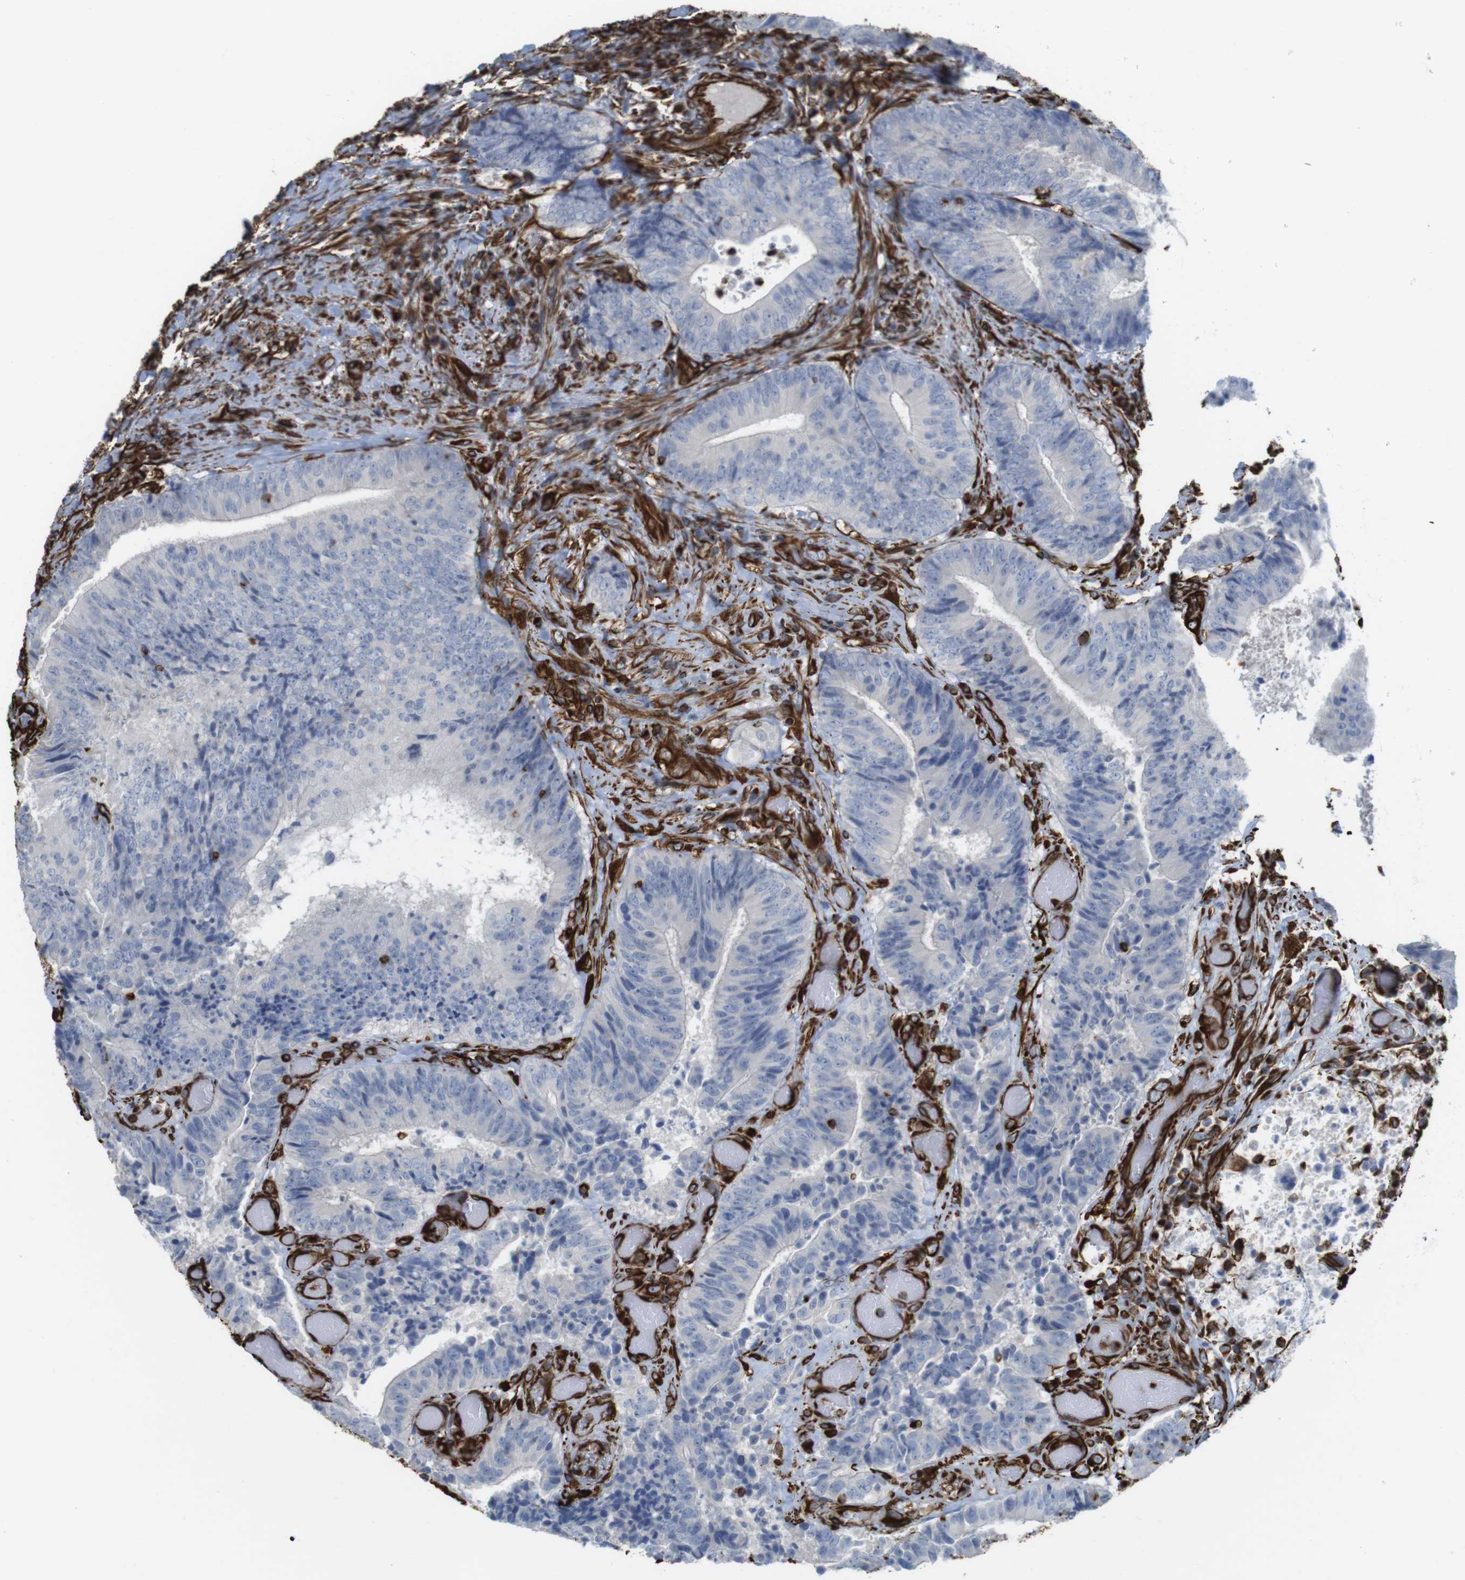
{"staining": {"intensity": "negative", "quantity": "none", "location": "none"}, "tissue": "colorectal cancer", "cell_type": "Tumor cells", "image_type": "cancer", "snomed": [{"axis": "morphology", "description": "Adenocarcinoma, NOS"}, {"axis": "topography", "description": "Rectum"}], "caption": "Human colorectal adenocarcinoma stained for a protein using immunohistochemistry demonstrates no expression in tumor cells.", "gene": "RALGPS1", "patient": {"sex": "male", "age": 72}}